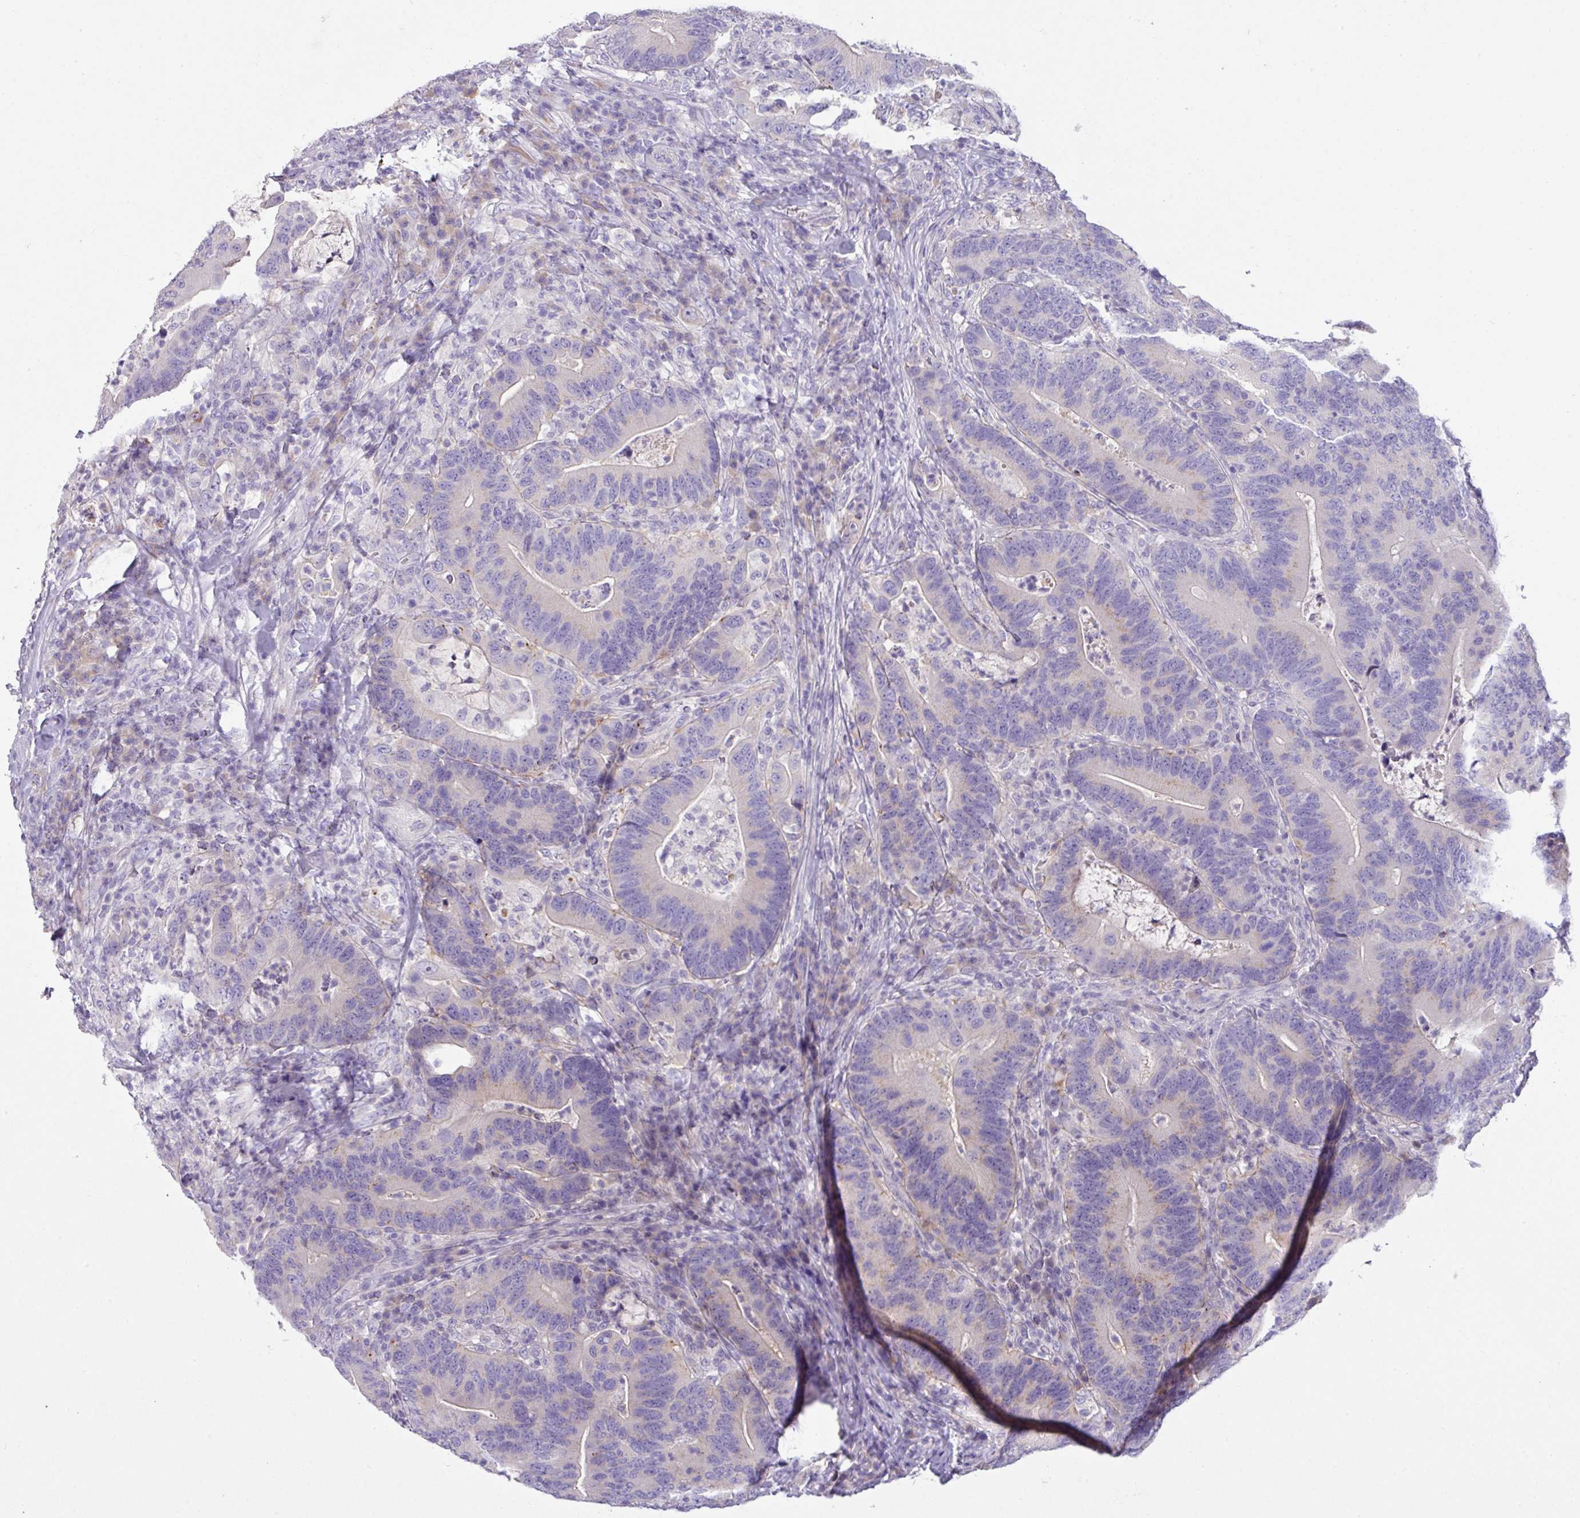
{"staining": {"intensity": "weak", "quantity": "<25%", "location": "cytoplasmic/membranous"}, "tissue": "colorectal cancer", "cell_type": "Tumor cells", "image_type": "cancer", "snomed": [{"axis": "morphology", "description": "Adenocarcinoma, NOS"}, {"axis": "topography", "description": "Colon"}], "caption": "Tumor cells show no significant staining in adenocarcinoma (colorectal).", "gene": "OR6C6", "patient": {"sex": "female", "age": 66}}